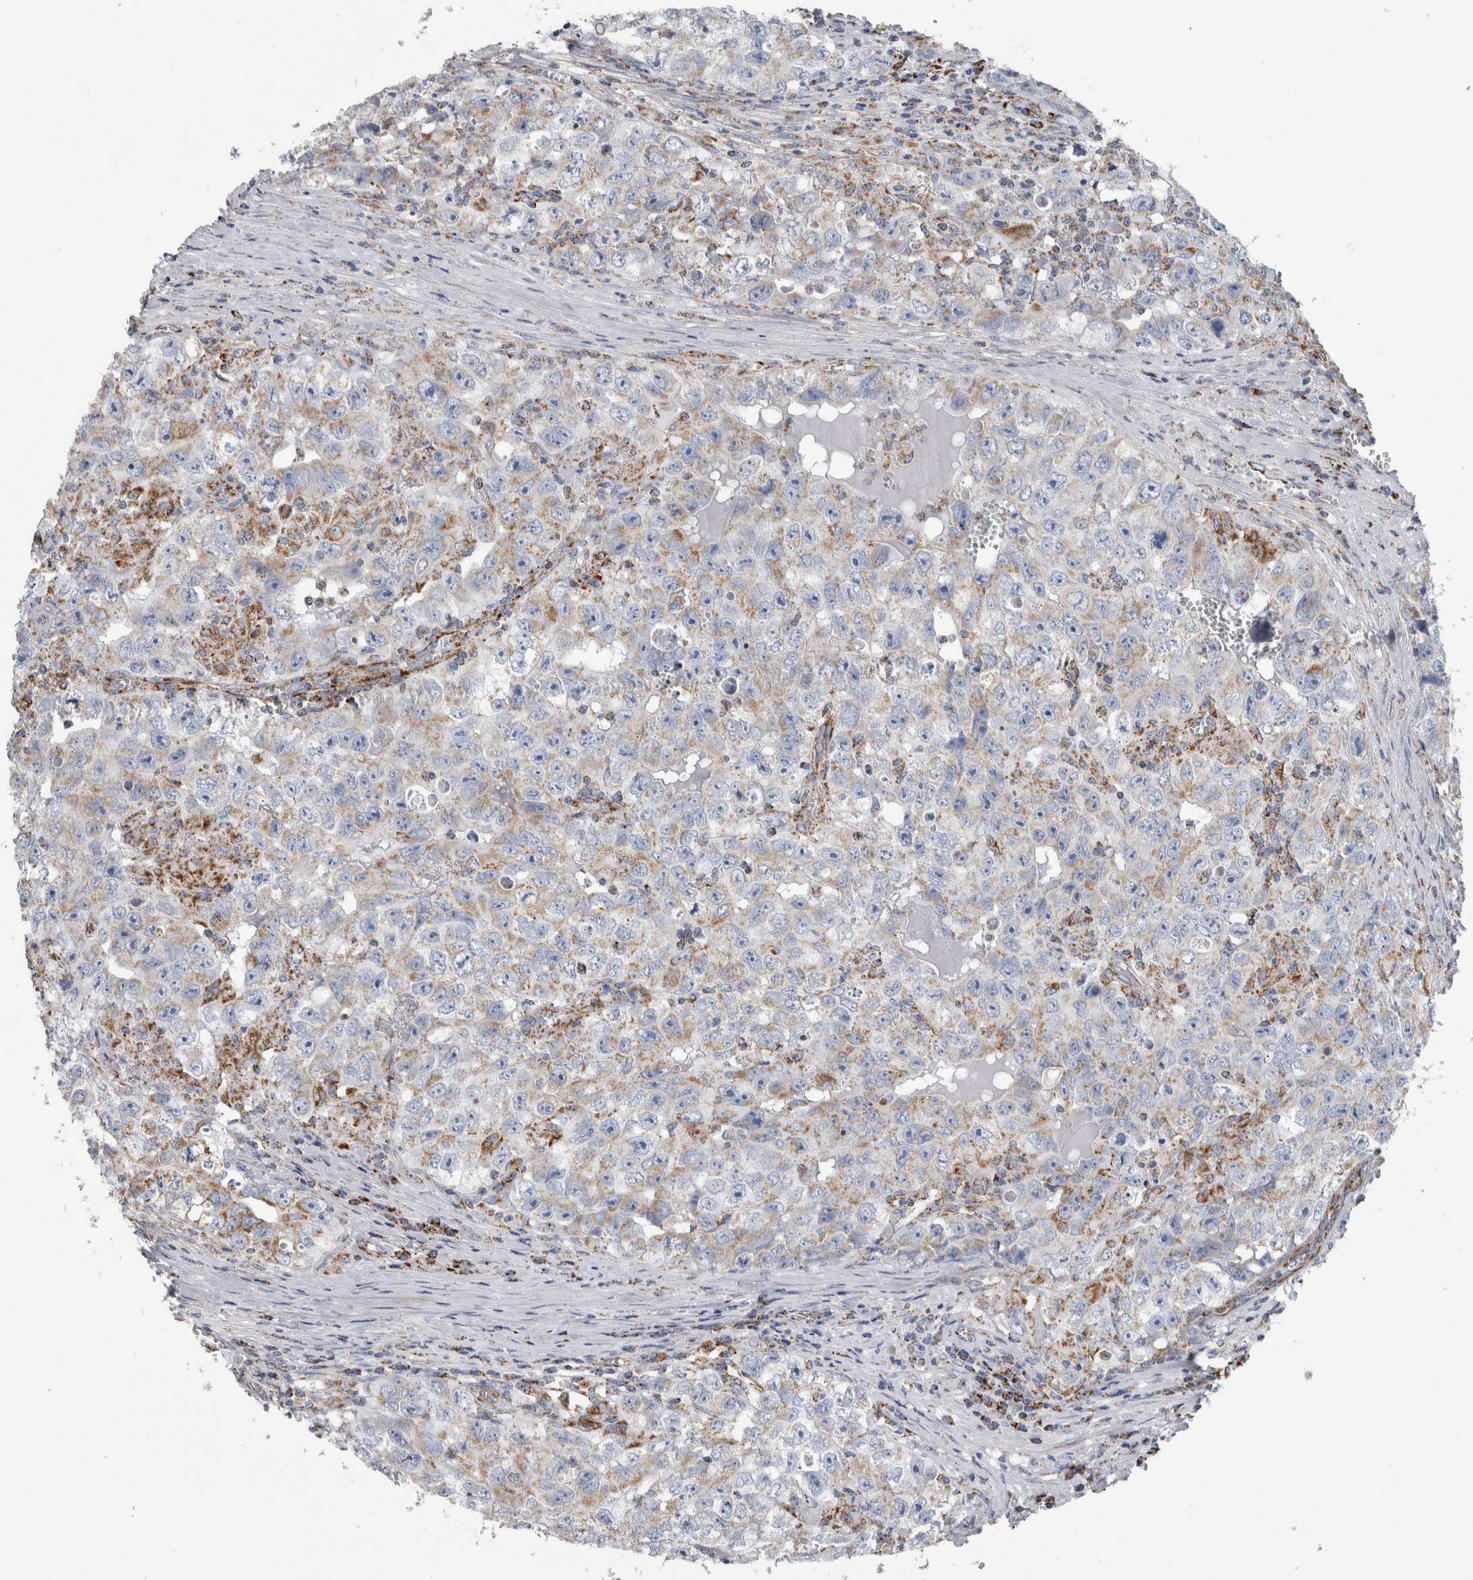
{"staining": {"intensity": "moderate", "quantity": "<25%", "location": "cytoplasmic/membranous"}, "tissue": "testis cancer", "cell_type": "Tumor cells", "image_type": "cancer", "snomed": [{"axis": "morphology", "description": "Seminoma, NOS"}, {"axis": "morphology", "description": "Carcinoma, Embryonal, NOS"}, {"axis": "topography", "description": "Testis"}], "caption": "Testis cancer stained with a brown dye demonstrates moderate cytoplasmic/membranous positive expression in approximately <25% of tumor cells.", "gene": "ETFA", "patient": {"sex": "male", "age": 43}}